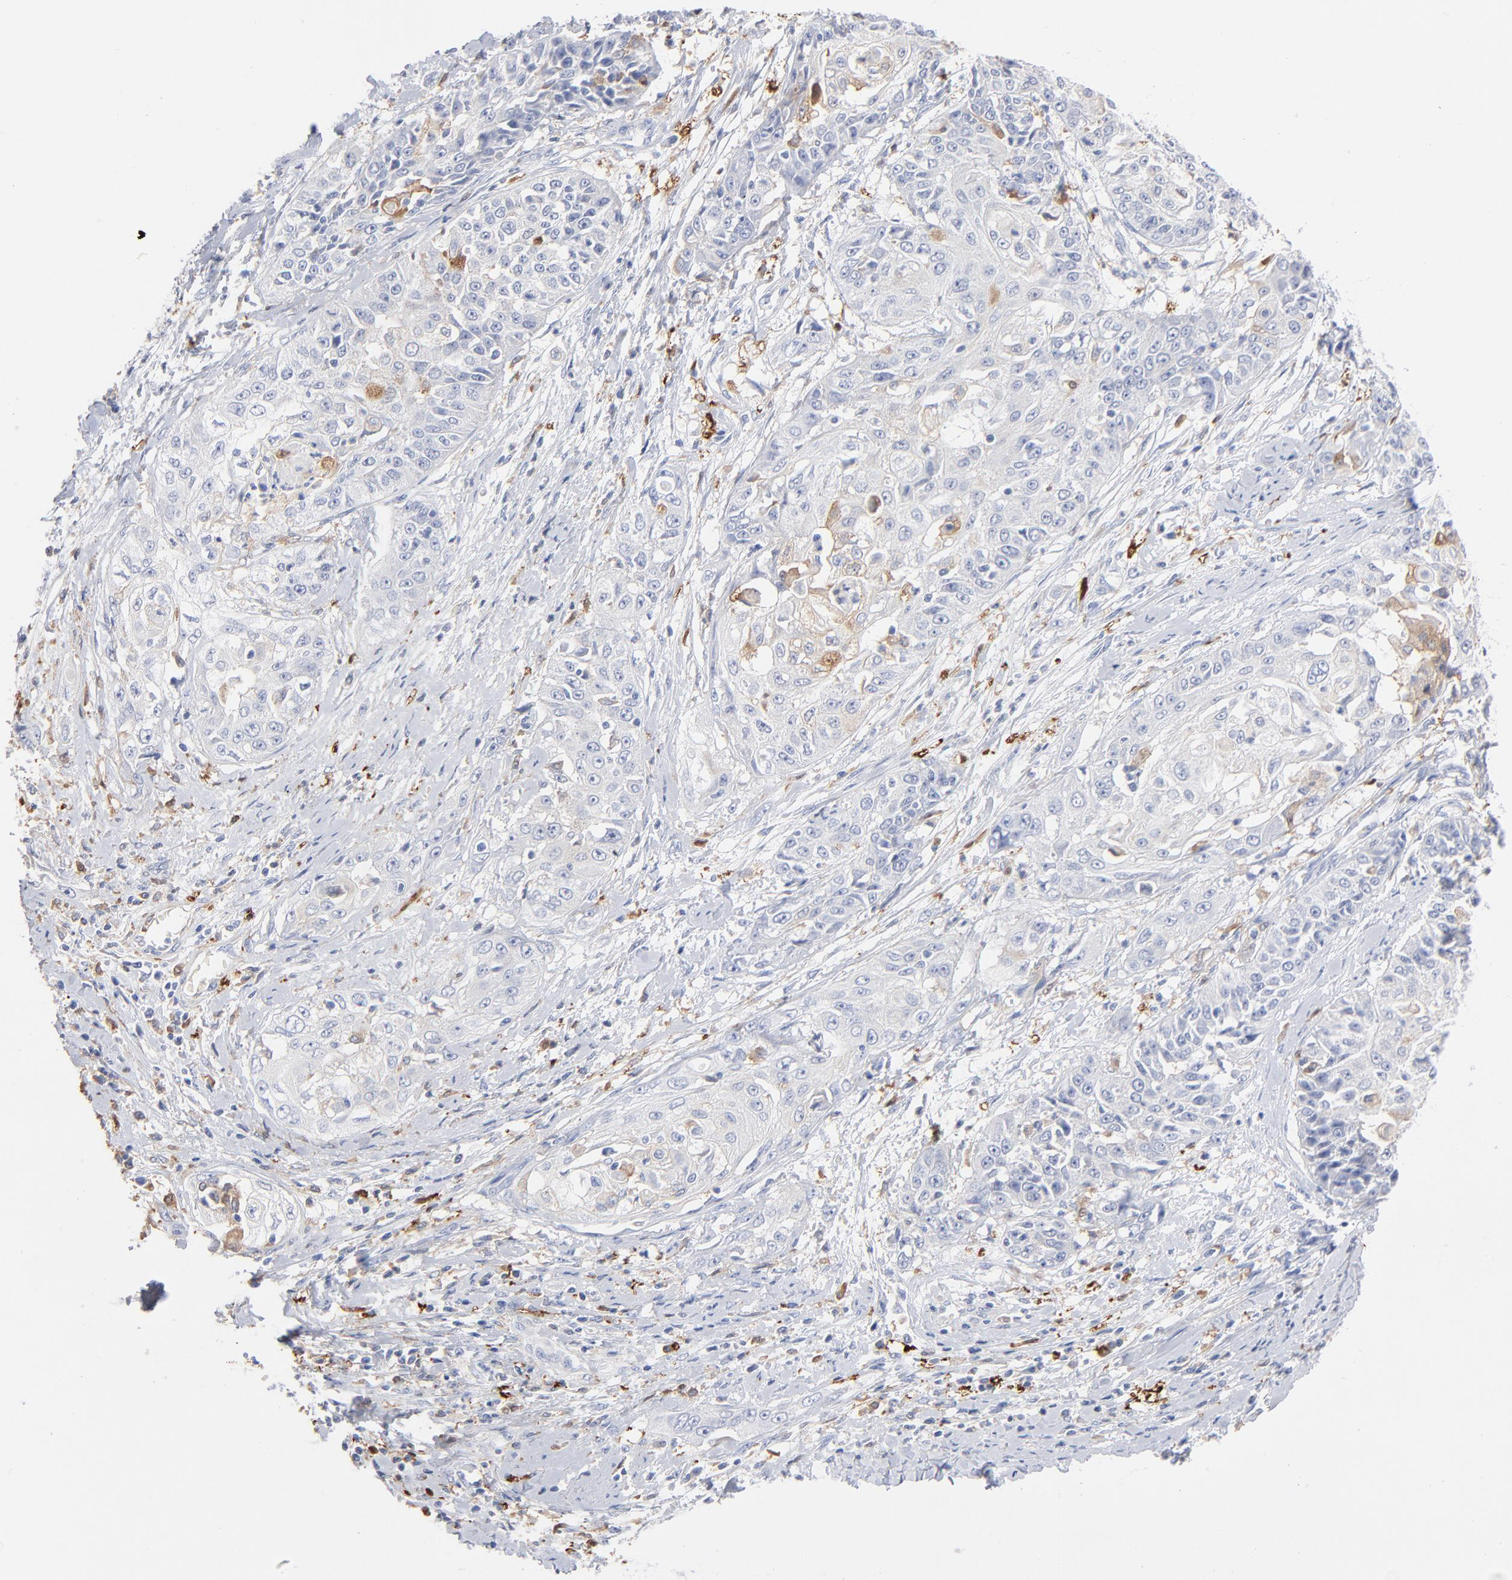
{"staining": {"intensity": "negative", "quantity": "none", "location": "none"}, "tissue": "cervical cancer", "cell_type": "Tumor cells", "image_type": "cancer", "snomed": [{"axis": "morphology", "description": "Squamous cell carcinoma, NOS"}, {"axis": "topography", "description": "Cervix"}], "caption": "There is no significant expression in tumor cells of cervical cancer (squamous cell carcinoma).", "gene": "IFIT2", "patient": {"sex": "female", "age": 64}}